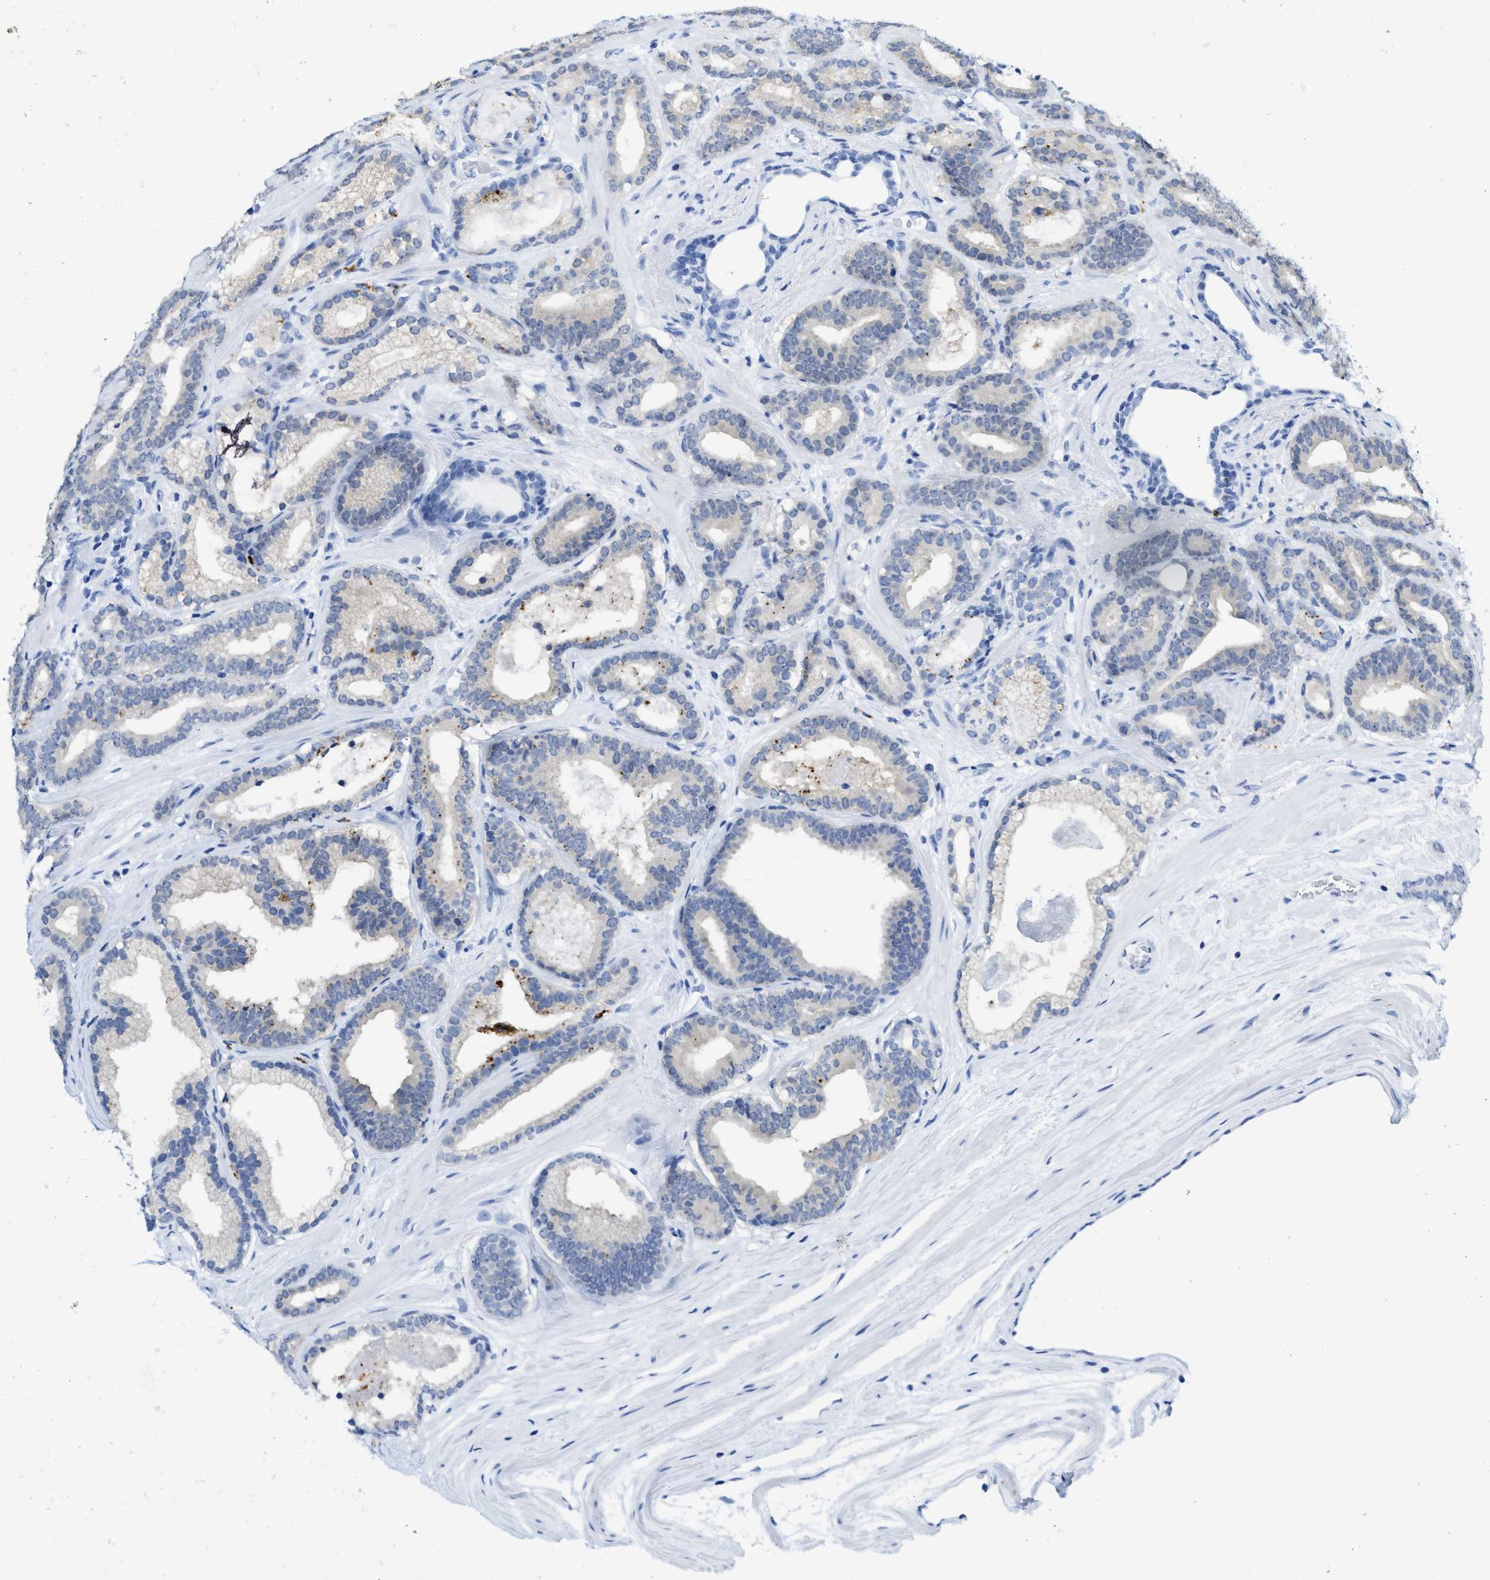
{"staining": {"intensity": "negative", "quantity": "none", "location": "none"}, "tissue": "prostate cancer", "cell_type": "Tumor cells", "image_type": "cancer", "snomed": [{"axis": "morphology", "description": "Adenocarcinoma, High grade"}, {"axis": "topography", "description": "Prostate"}], "caption": "Prostate high-grade adenocarcinoma was stained to show a protein in brown. There is no significant expression in tumor cells.", "gene": "WDR4", "patient": {"sex": "male", "age": 60}}